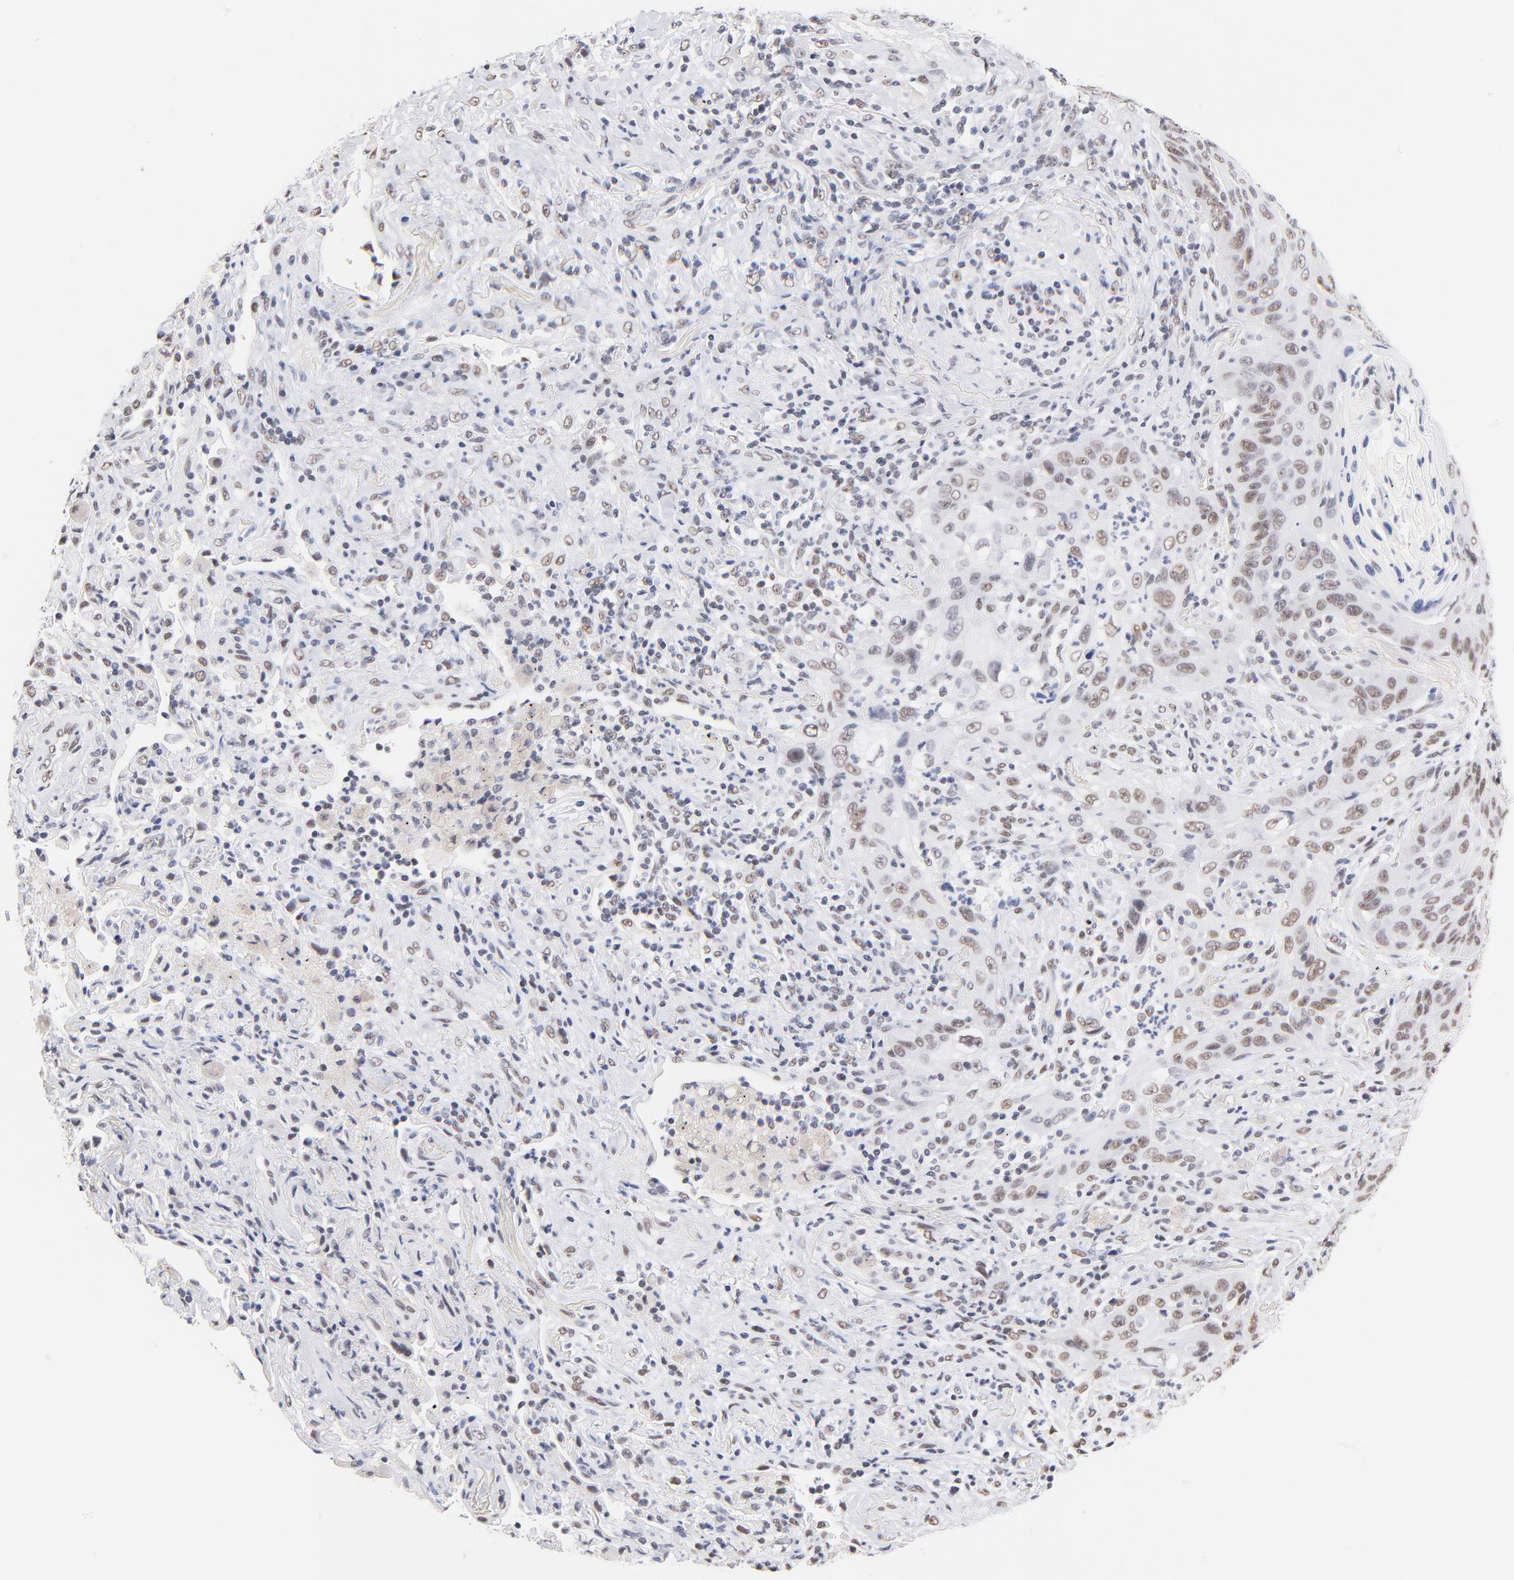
{"staining": {"intensity": "weak", "quantity": ">75%", "location": "nuclear"}, "tissue": "lung cancer", "cell_type": "Tumor cells", "image_type": "cancer", "snomed": [{"axis": "morphology", "description": "Squamous cell carcinoma, NOS"}, {"axis": "topography", "description": "Lung"}], "caption": "Lung squamous cell carcinoma was stained to show a protein in brown. There is low levels of weak nuclear expression in approximately >75% of tumor cells. (IHC, brightfield microscopy, high magnification).", "gene": "ZNF74", "patient": {"sex": "female", "age": 67}}